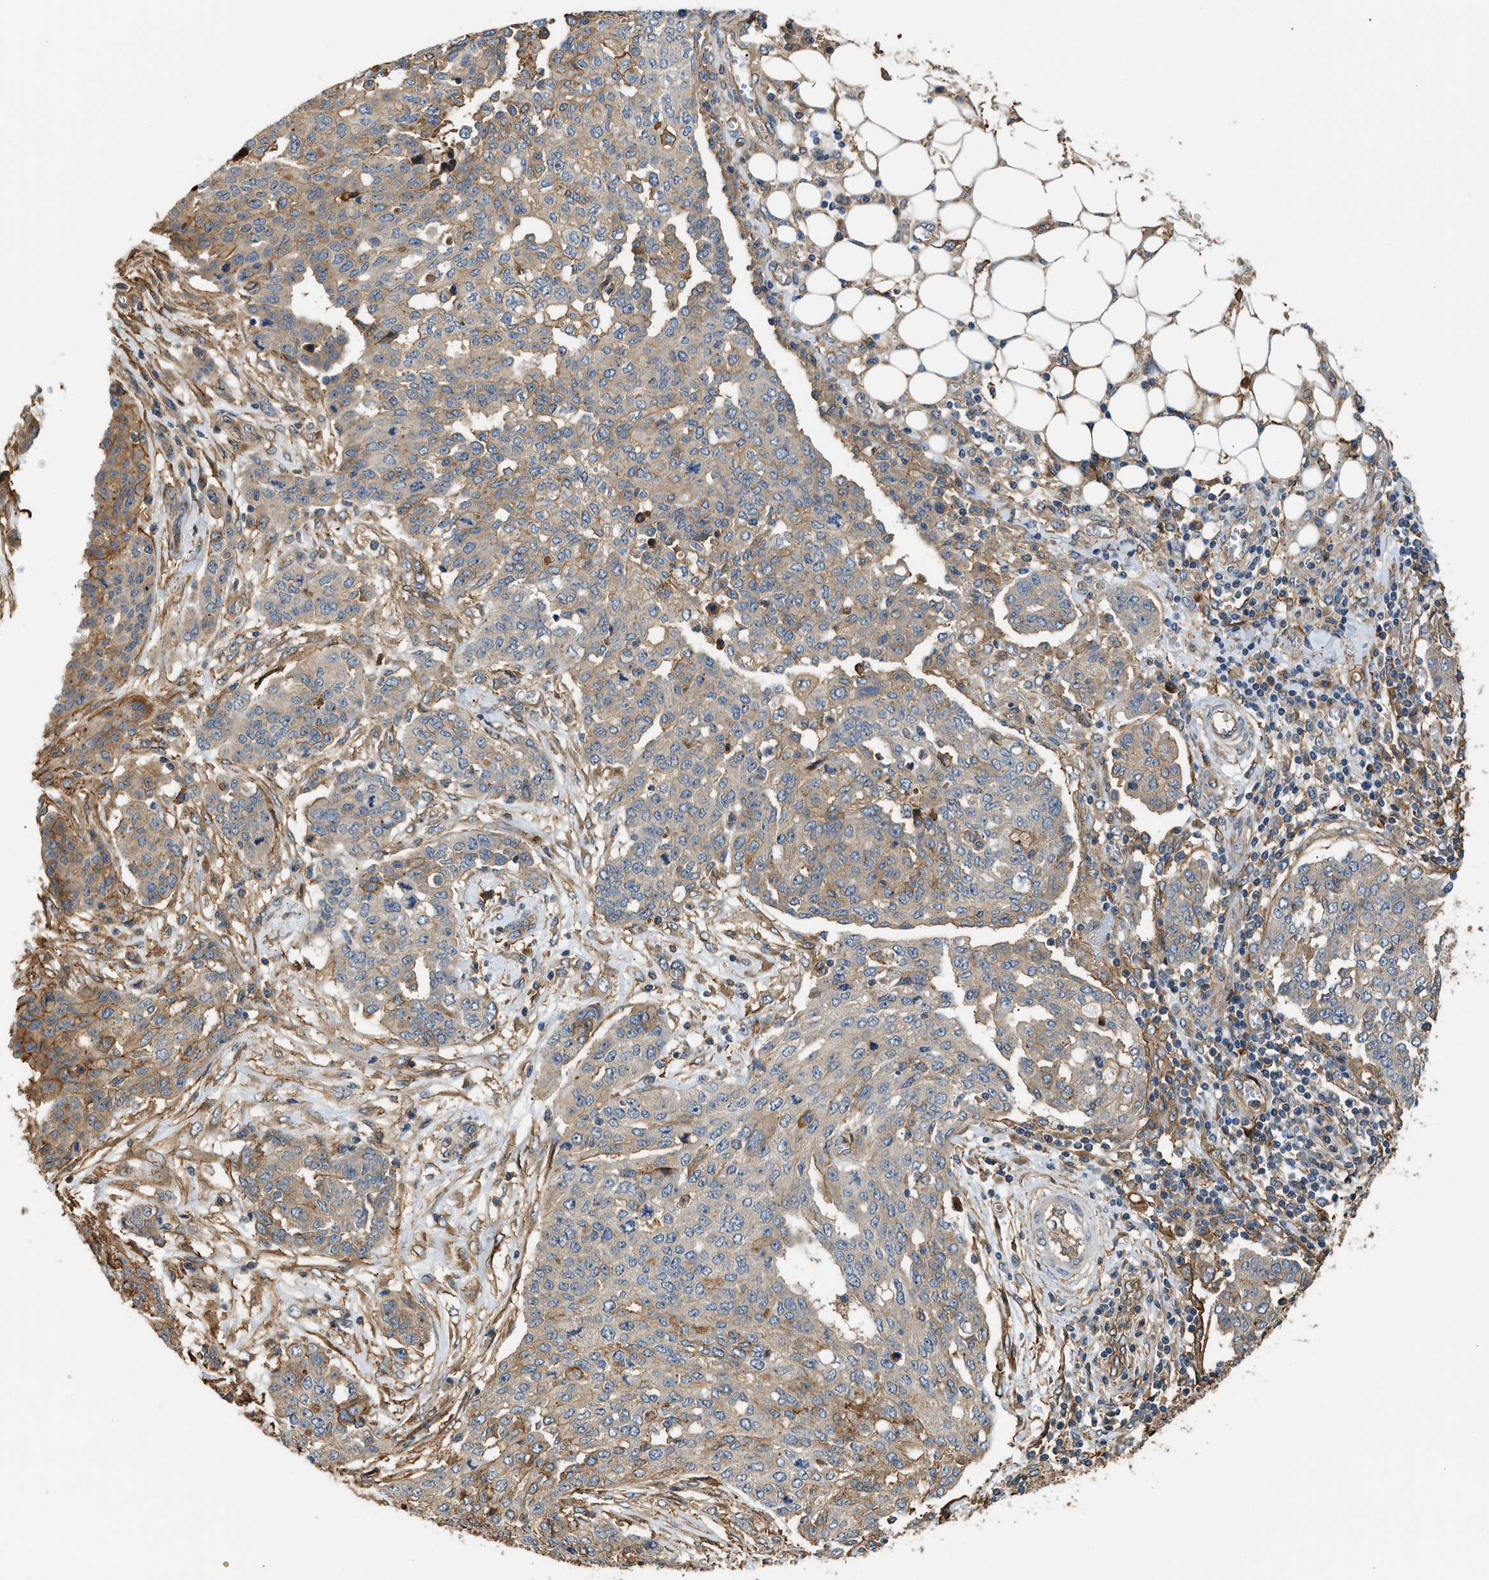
{"staining": {"intensity": "weak", "quantity": ">75%", "location": "cytoplasmic/membranous"}, "tissue": "ovarian cancer", "cell_type": "Tumor cells", "image_type": "cancer", "snomed": [{"axis": "morphology", "description": "Cystadenocarcinoma, serous, NOS"}, {"axis": "topography", "description": "Soft tissue"}, {"axis": "topography", "description": "Ovary"}], "caption": "A photomicrograph showing weak cytoplasmic/membranous positivity in about >75% of tumor cells in ovarian cancer (serous cystadenocarcinoma), as visualized by brown immunohistochemical staining.", "gene": "DDHD2", "patient": {"sex": "female", "age": 57}}